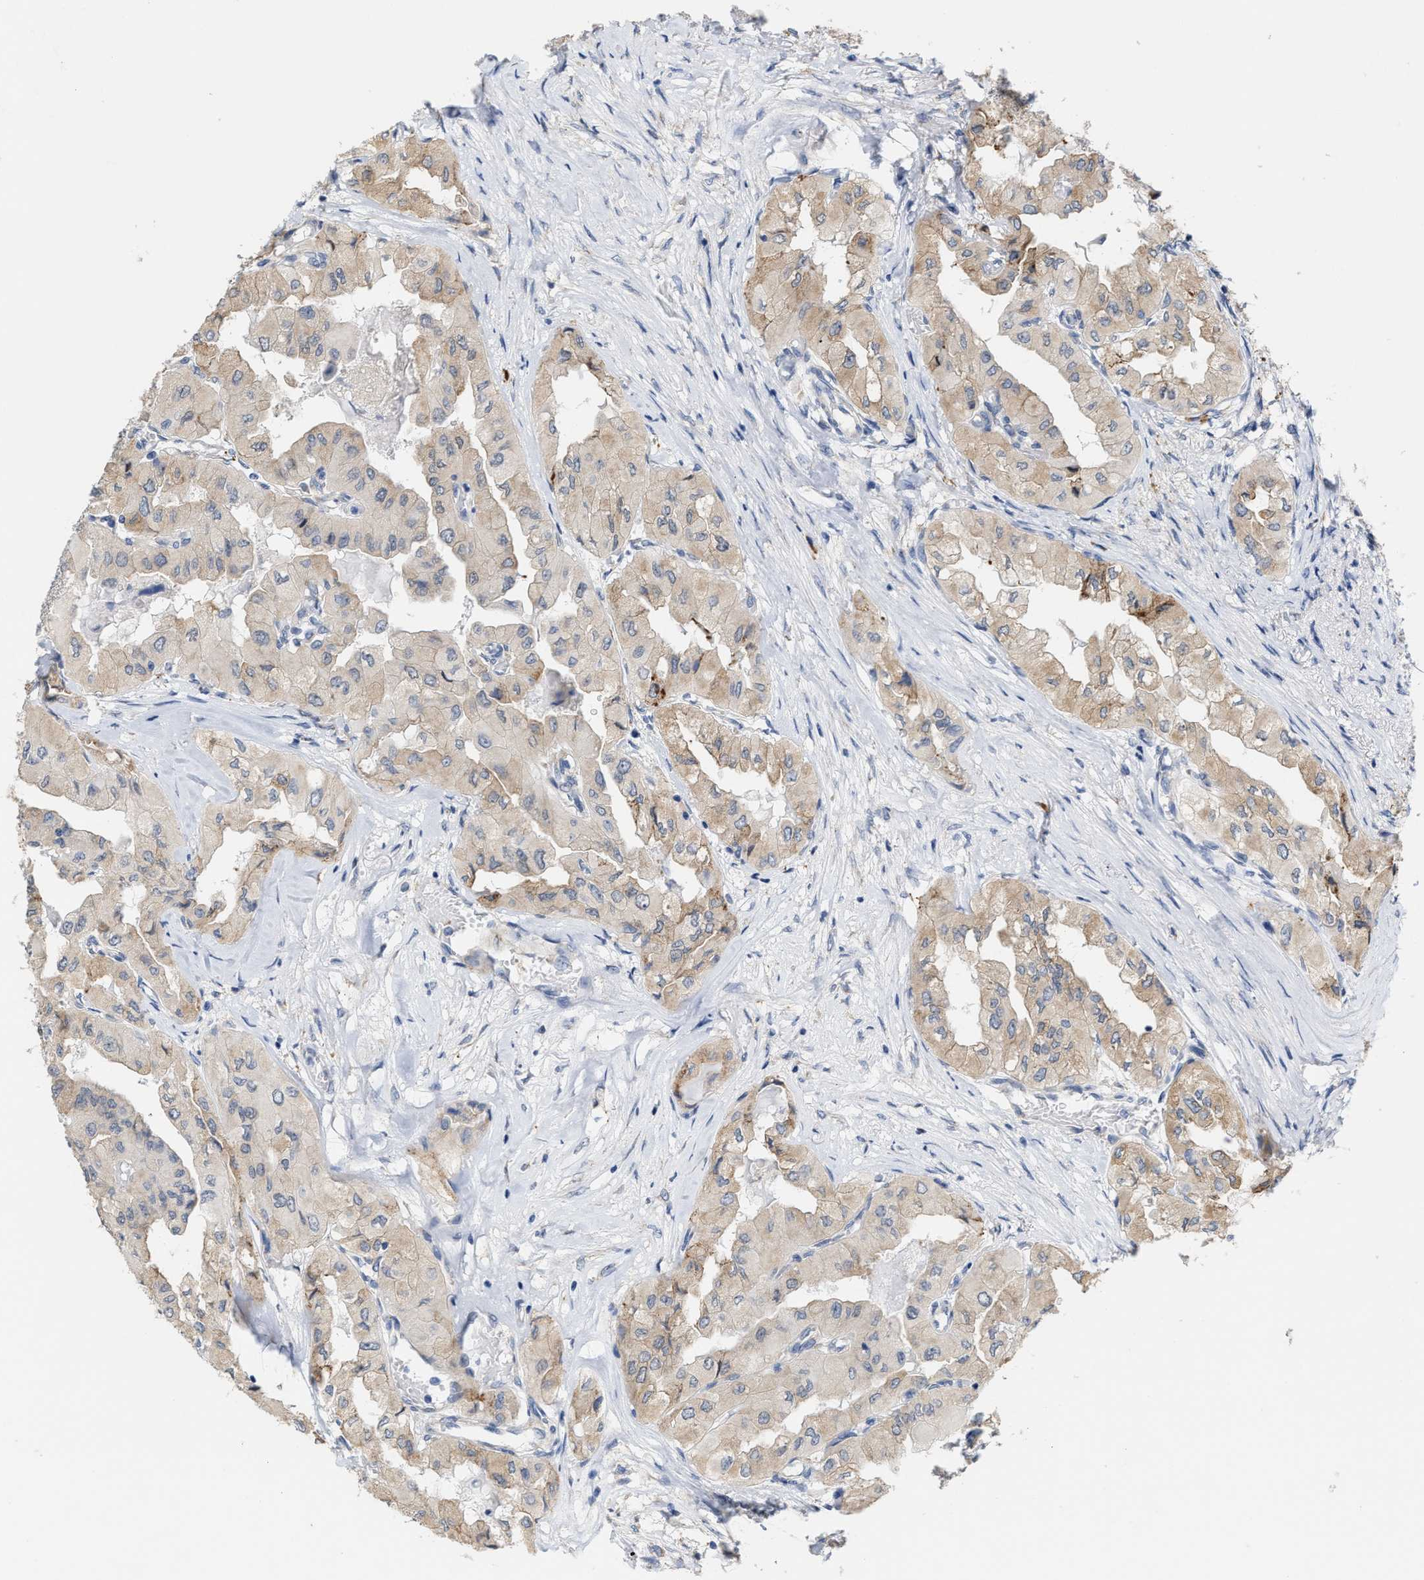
{"staining": {"intensity": "weak", "quantity": ">75%", "location": "cytoplasmic/membranous"}, "tissue": "thyroid cancer", "cell_type": "Tumor cells", "image_type": "cancer", "snomed": [{"axis": "morphology", "description": "Papillary adenocarcinoma, NOS"}, {"axis": "topography", "description": "Thyroid gland"}], "caption": "DAB immunohistochemical staining of thyroid cancer (papillary adenocarcinoma) demonstrates weak cytoplasmic/membranous protein expression in about >75% of tumor cells.", "gene": "RYR2", "patient": {"sex": "female", "age": 59}}